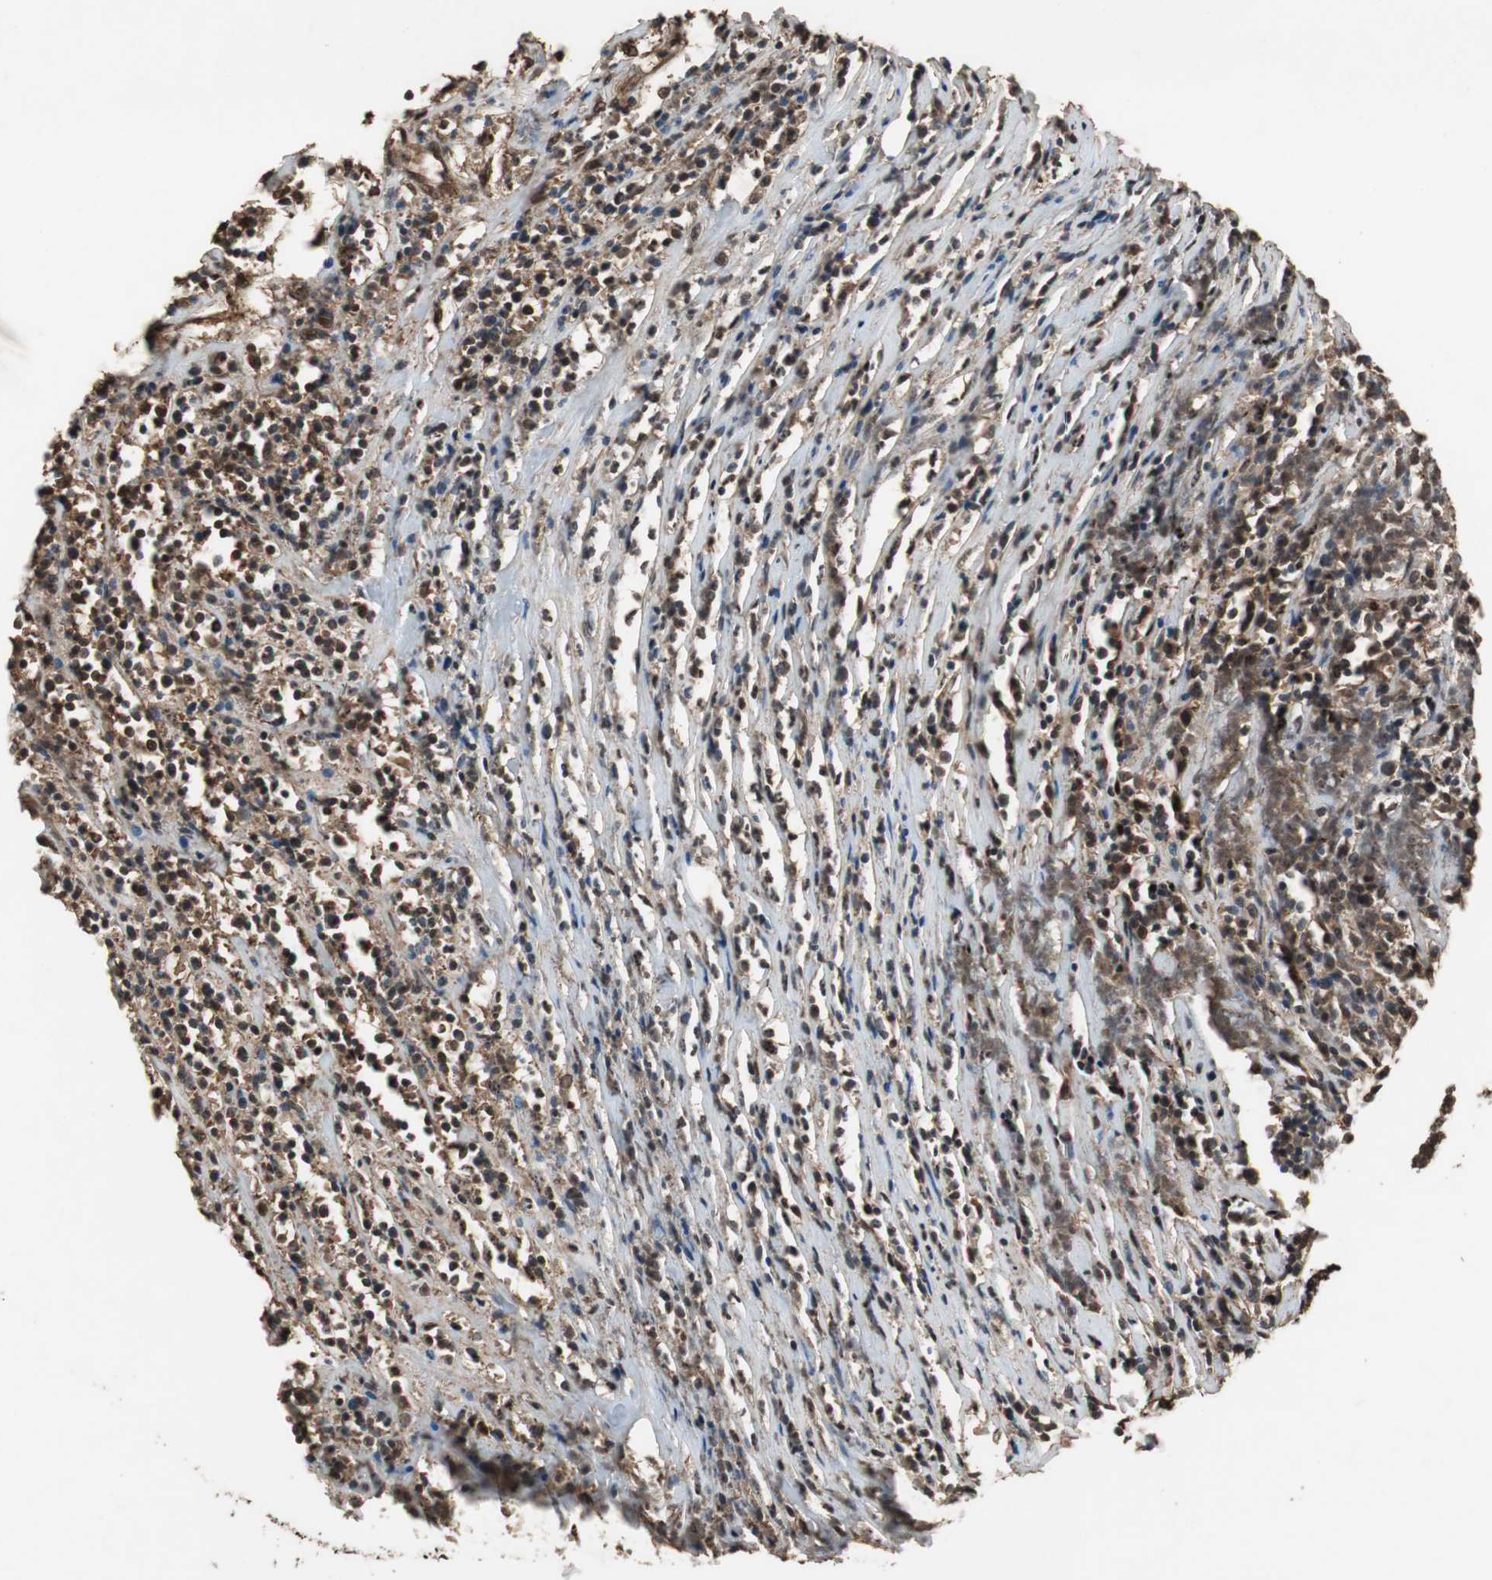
{"staining": {"intensity": "strong", "quantity": ">75%", "location": "cytoplasmic/membranous,nuclear"}, "tissue": "lymphoma", "cell_type": "Tumor cells", "image_type": "cancer", "snomed": [{"axis": "morphology", "description": "Malignant lymphoma, non-Hodgkin's type, High grade"}, {"axis": "topography", "description": "Lymph node"}], "caption": "This is a photomicrograph of immunohistochemistry (IHC) staining of malignant lymphoma, non-Hodgkin's type (high-grade), which shows strong positivity in the cytoplasmic/membranous and nuclear of tumor cells.", "gene": "ZNF18", "patient": {"sex": "female", "age": 73}}